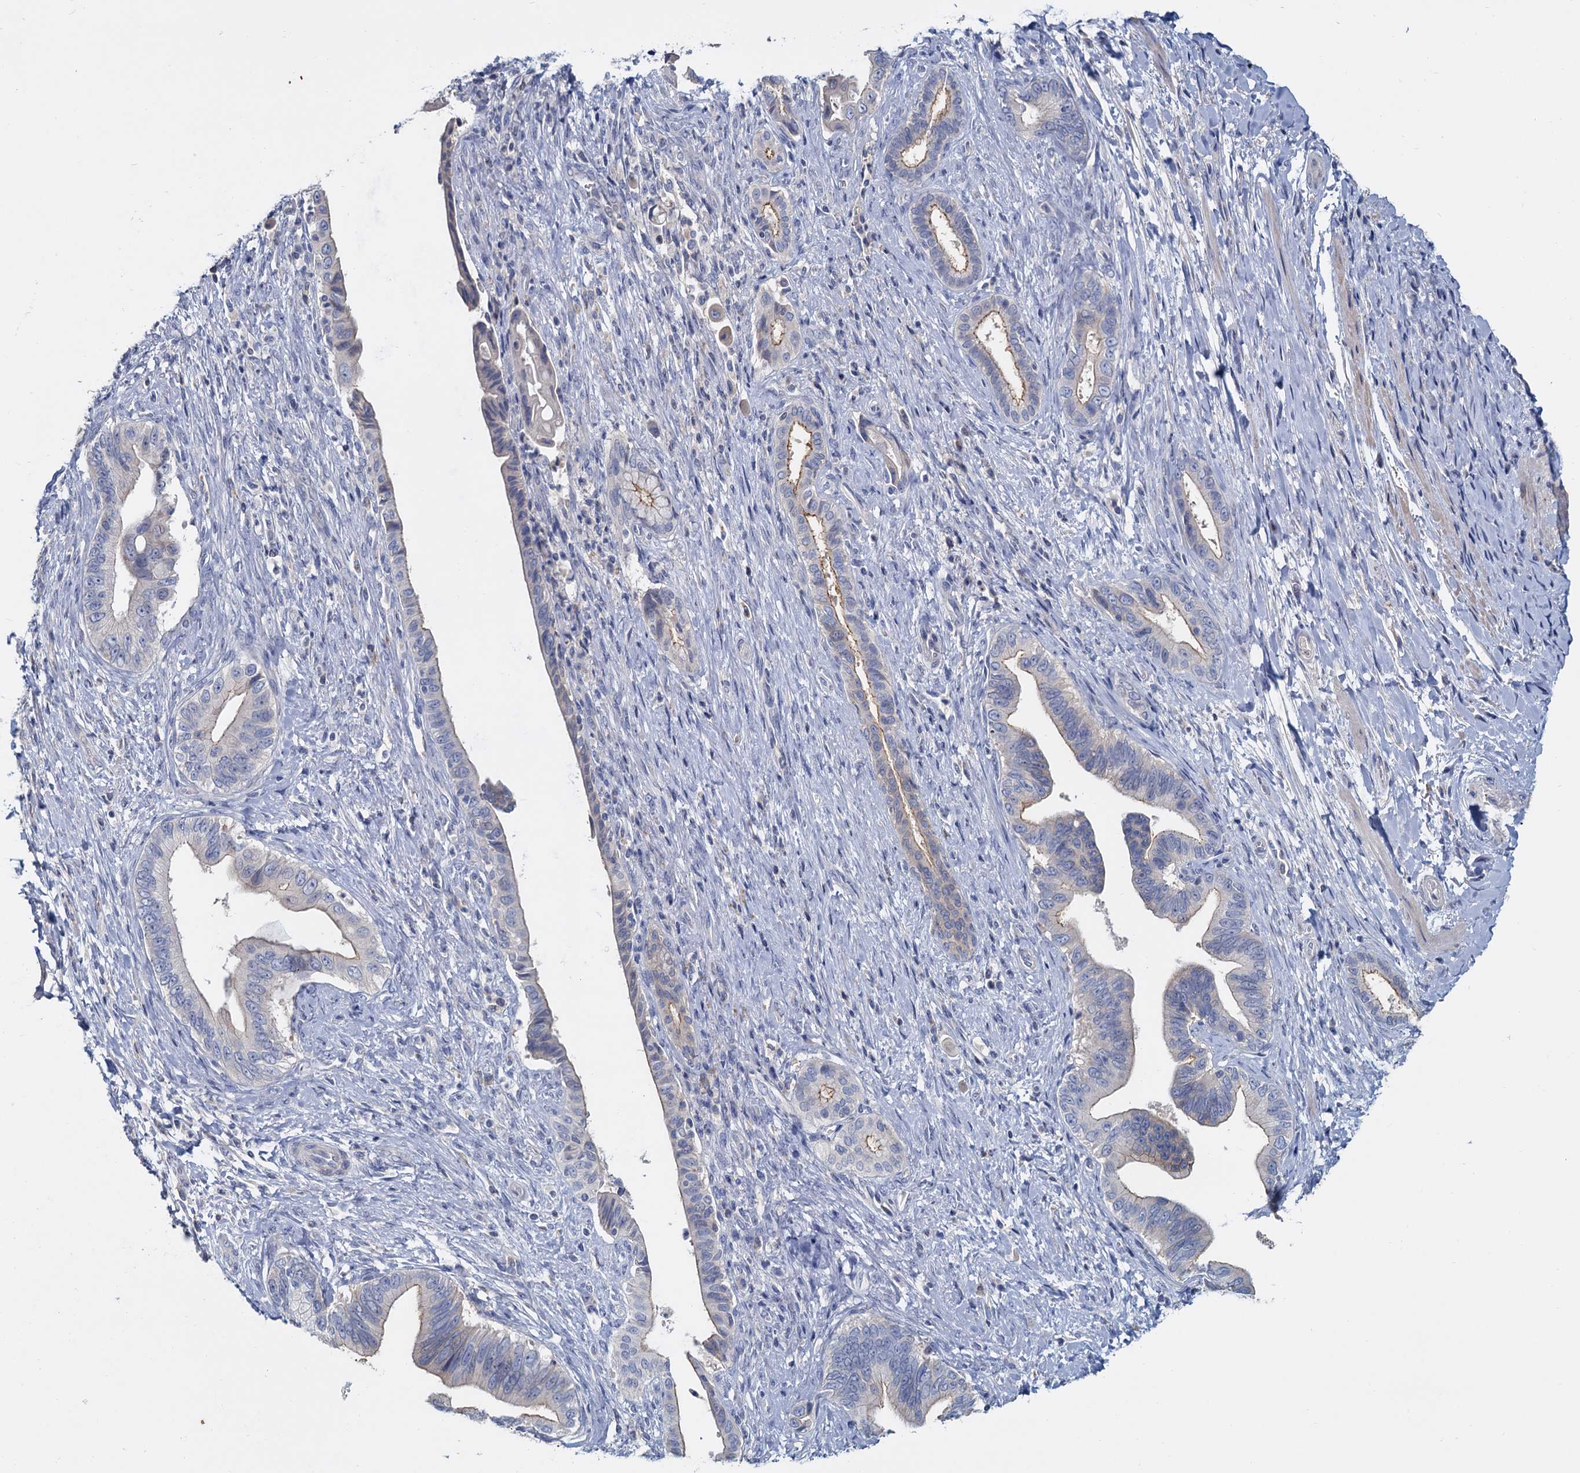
{"staining": {"intensity": "weak", "quantity": "<25%", "location": "cytoplasmic/membranous"}, "tissue": "pancreatic cancer", "cell_type": "Tumor cells", "image_type": "cancer", "snomed": [{"axis": "morphology", "description": "Adenocarcinoma, NOS"}, {"axis": "topography", "description": "Pancreas"}], "caption": "IHC micrograph of neoplastic tissue: pancreatic cancer stained with DAB (3,3'-diaminobenzidine) exhibits no significant protein positivity in tumor cells.", "gene": "ACSM3", "patient": {"sex": "female", "age": 55}}